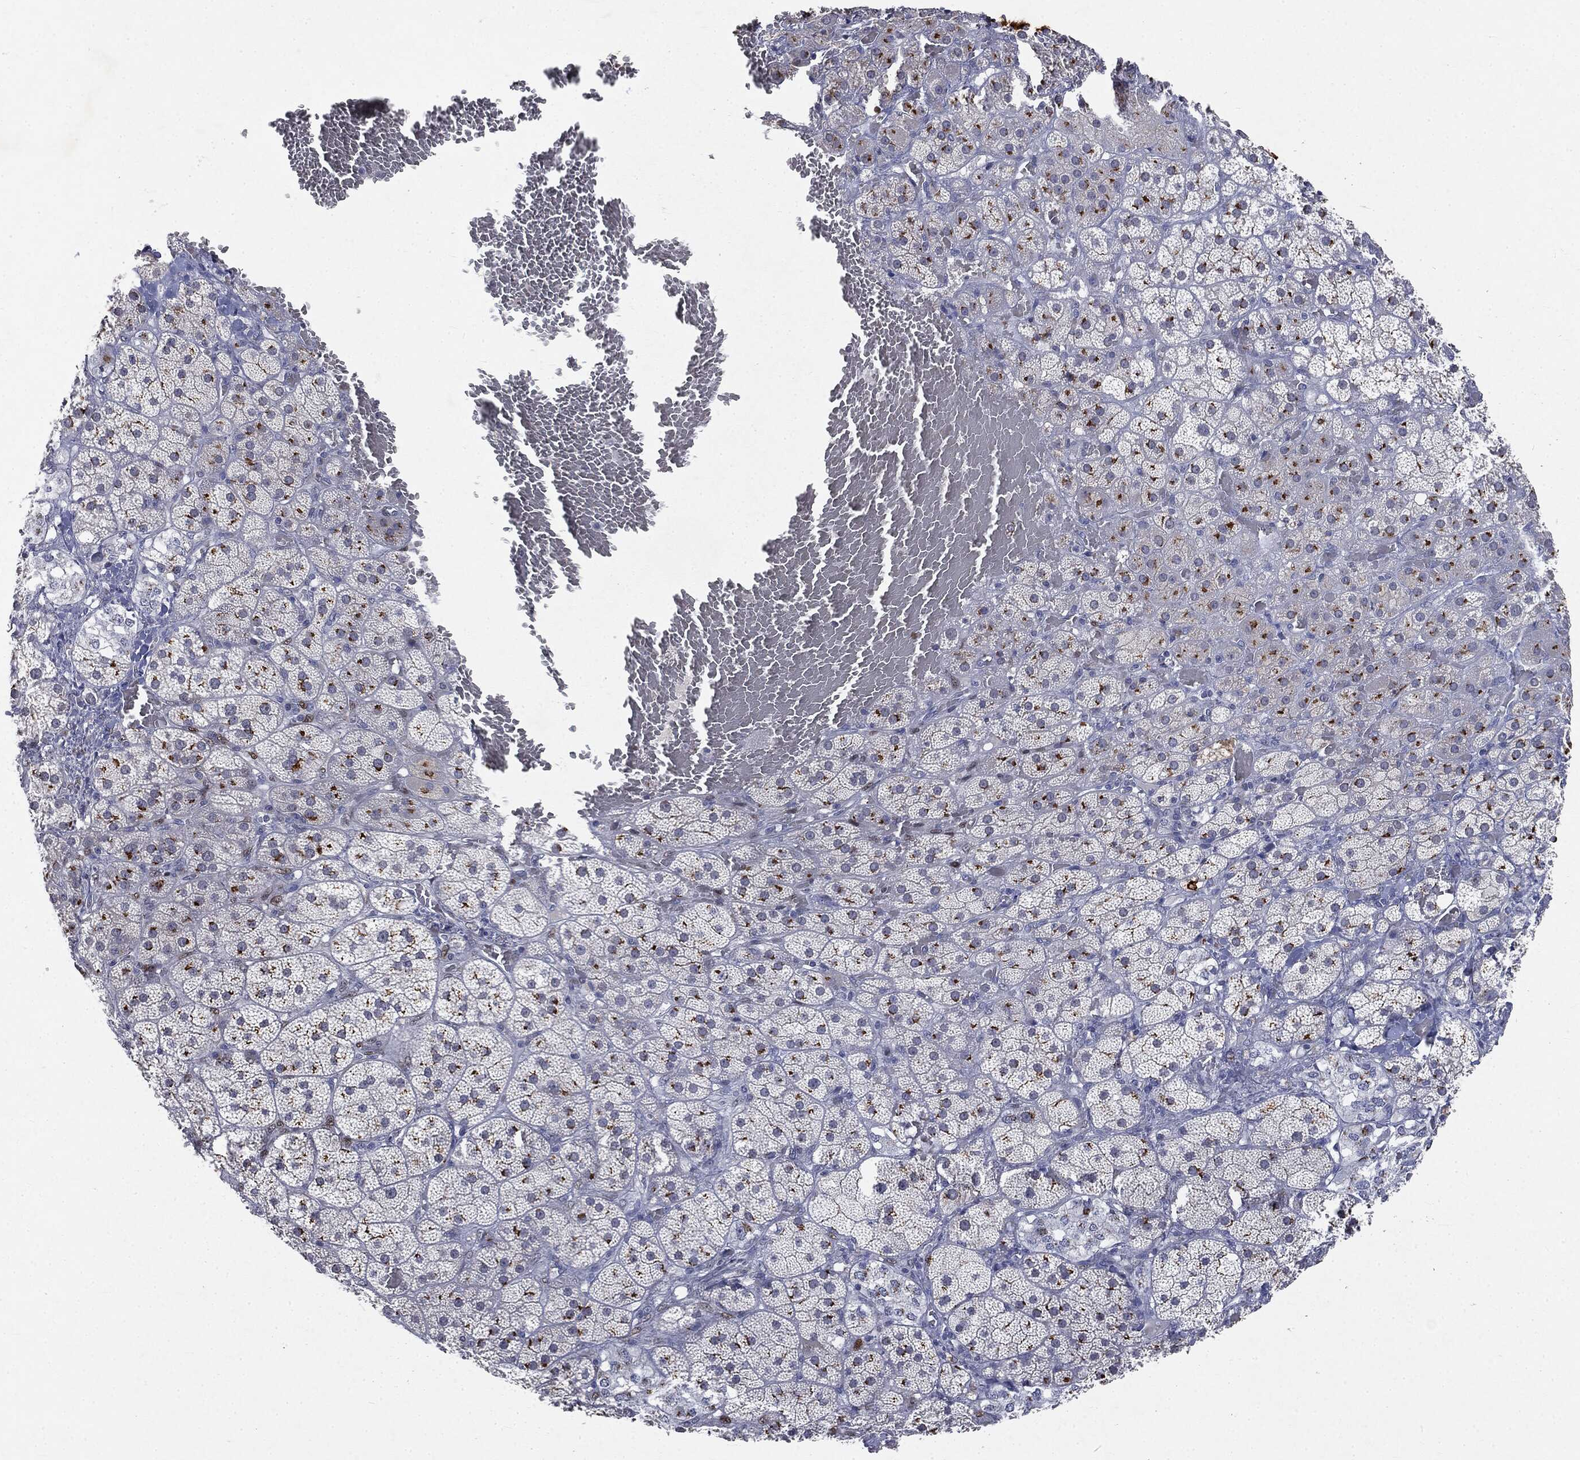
{"staining": {"intensity": "strong", "quantity": "25%-75%", "location": "cytoplasmic/membranous"}, "tissue": "adrenal gland", "cell_type": "Glandular cells", "image_type": "normal", "snomed": [{"axis": "morphology", "description": "Normal tissue, NOS"}, {"axis": "topography", "description": "Adrenal gland"}], "caption": "Protein staining exhibits strong cytoplasmic/membranous positivity in approximately 25%-75% of glandular cells in benign adrenal gland. The staining is performed using DAB brown chromogen to label protein expression. The nuclei are counter-stained blue using hematoxylin.", "gene": "CASD1", "patient": {"sex": "male", "age": 57}}